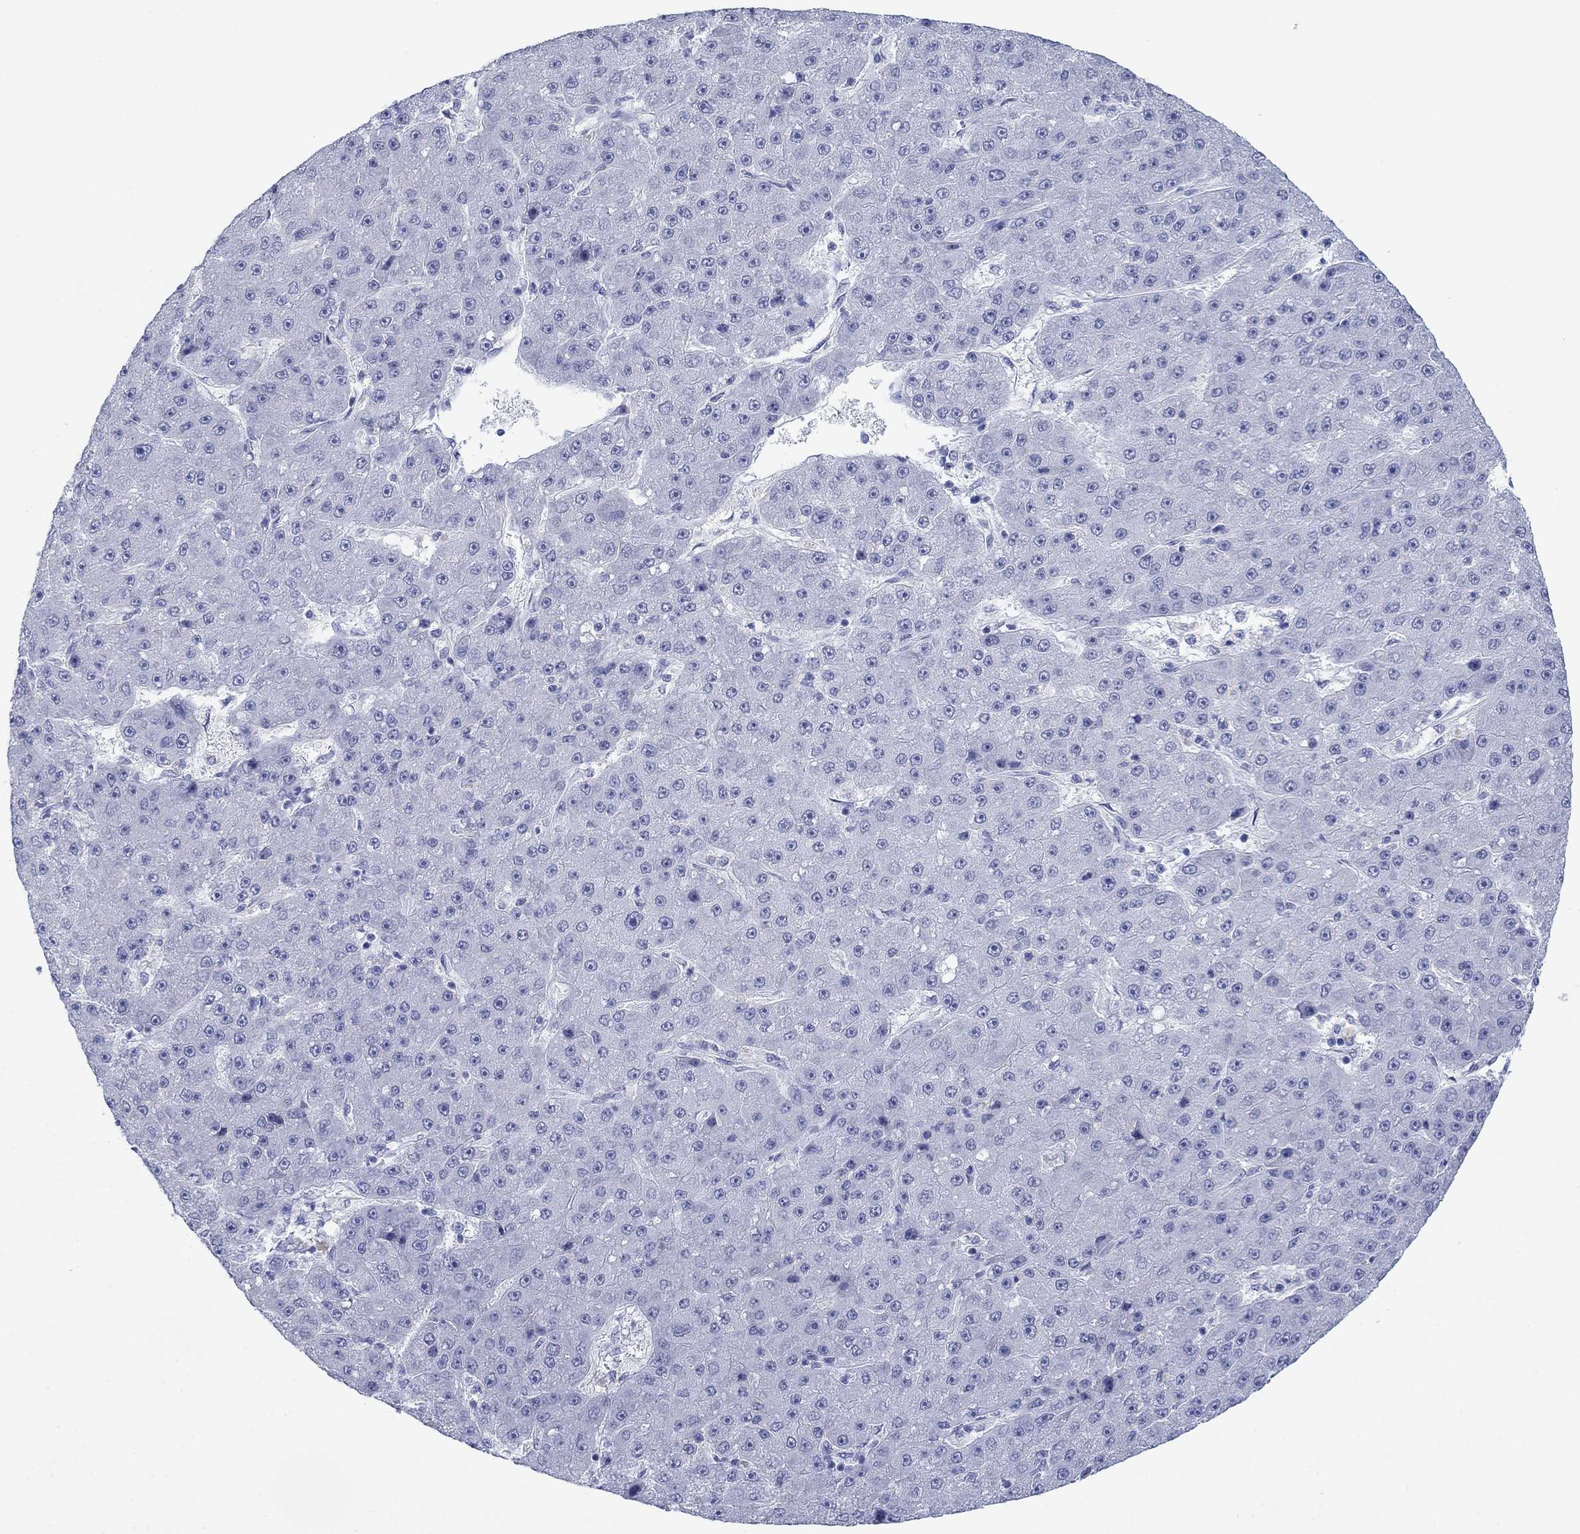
{"staining": {"intensity": "negative", "quantity": "none", "location": "none"}, "tissue": "liver cancer", "cell_type": "Tumor cells", "image_type": "cancer", "snomed": [{"axis": "morphology", "description": "Carcinoma, Hepatocellular, NOS"}, {"axis": "topography", "description": "Liver"}], "caption": "DAB (3,3'-diaminobenzidine) immunohistochemical staining of liver cancer displays no significant staining in tumor cells.", "gene": "PDYN", "patient": {"sex": "male", "age": 67}}